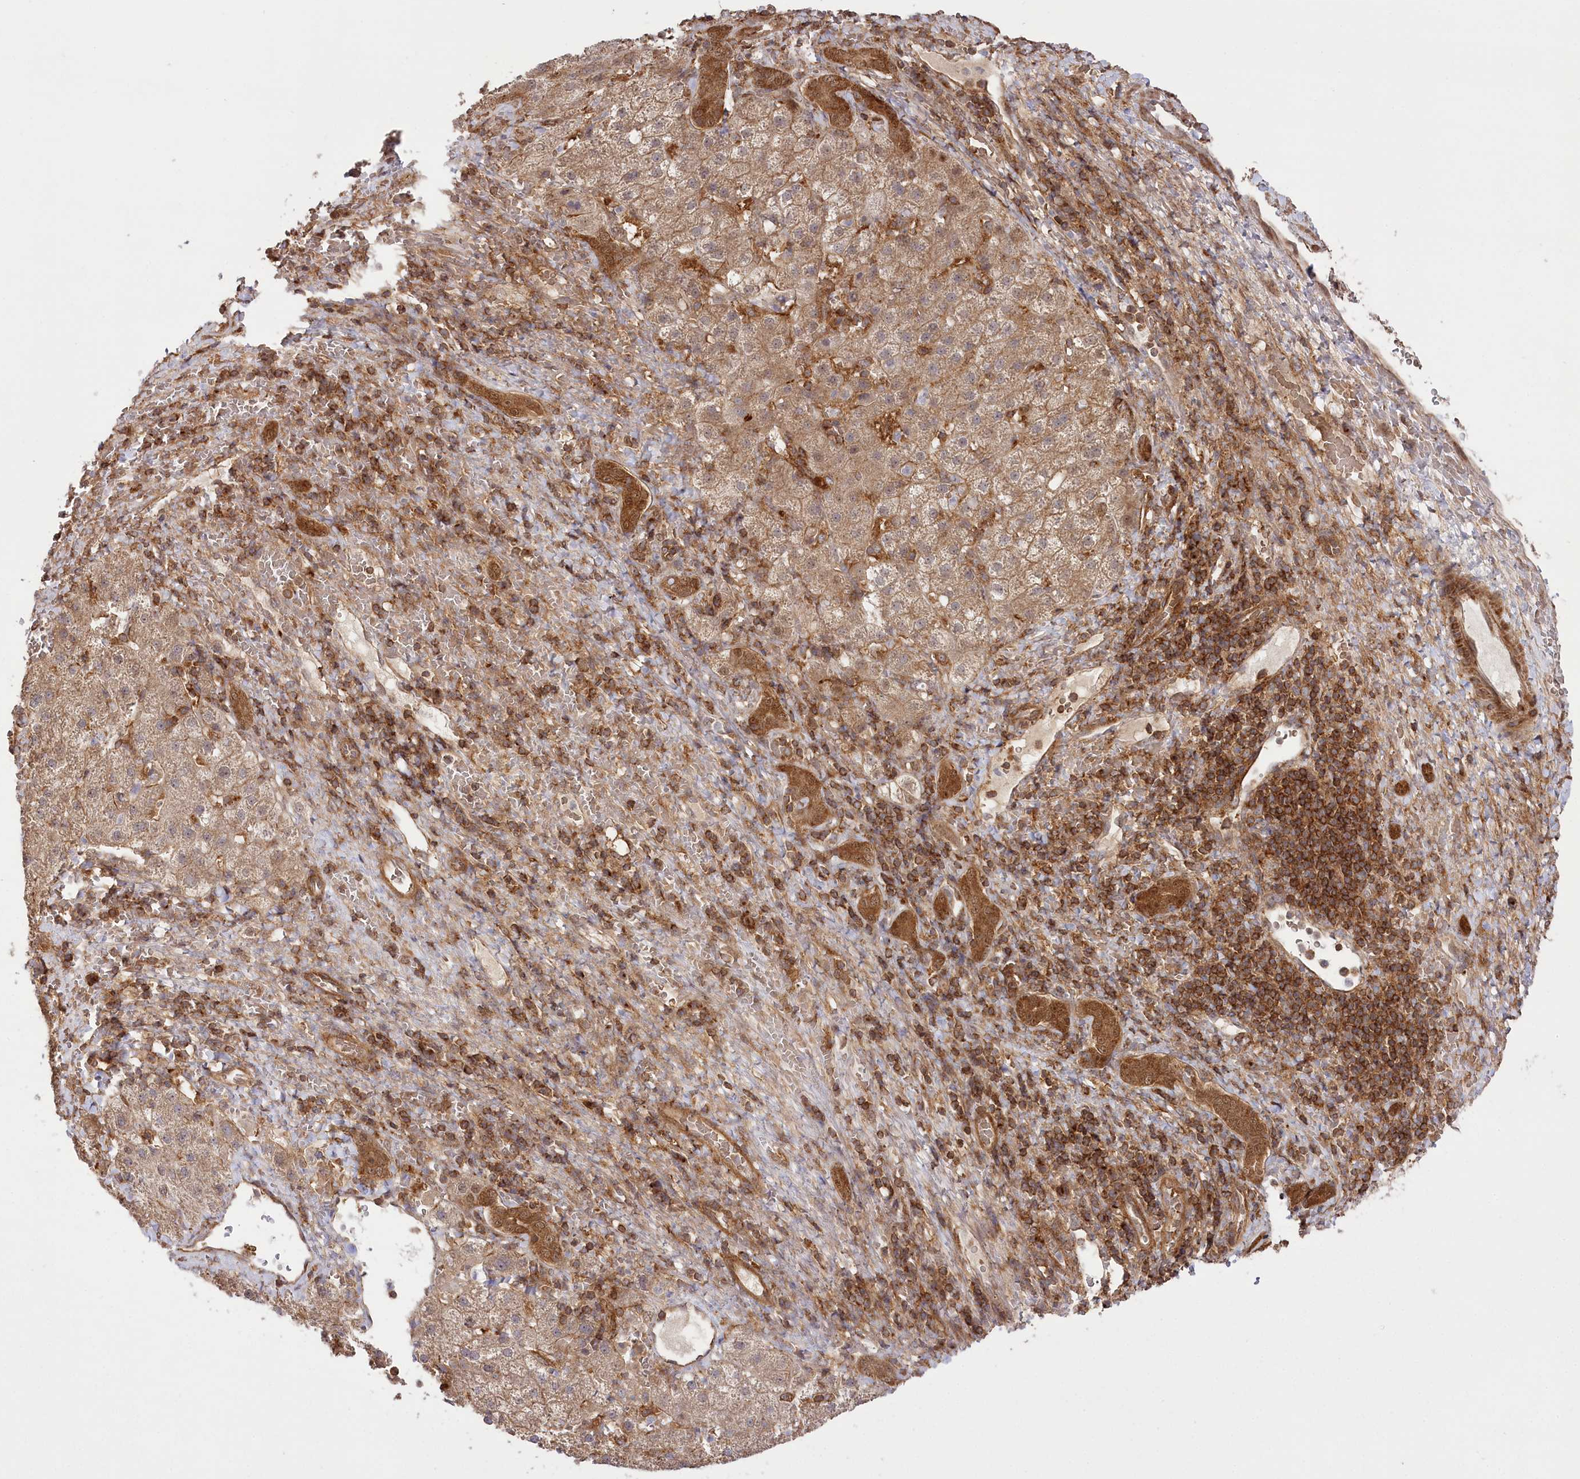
{"staining": {"intensity": "moderate", "quantity": ">75%", "location": "cytoplasmic/membranous"}, "tissue": "liver cancer", "cell_type": "Tumor cells", "image_type": "cancer", "snomed": [{"axis": "morphology", "description": "Carcinoma, Hepatocellular, NOS"}, {"axis": "topography", "description": "Liver"}], "caption": "Liver hepatocellular carcinoma stained with a protein marker reveals moderate staining in tumor cells.", "gene": "CCDC91", "patient": {"sex": "male", "age": 57}}